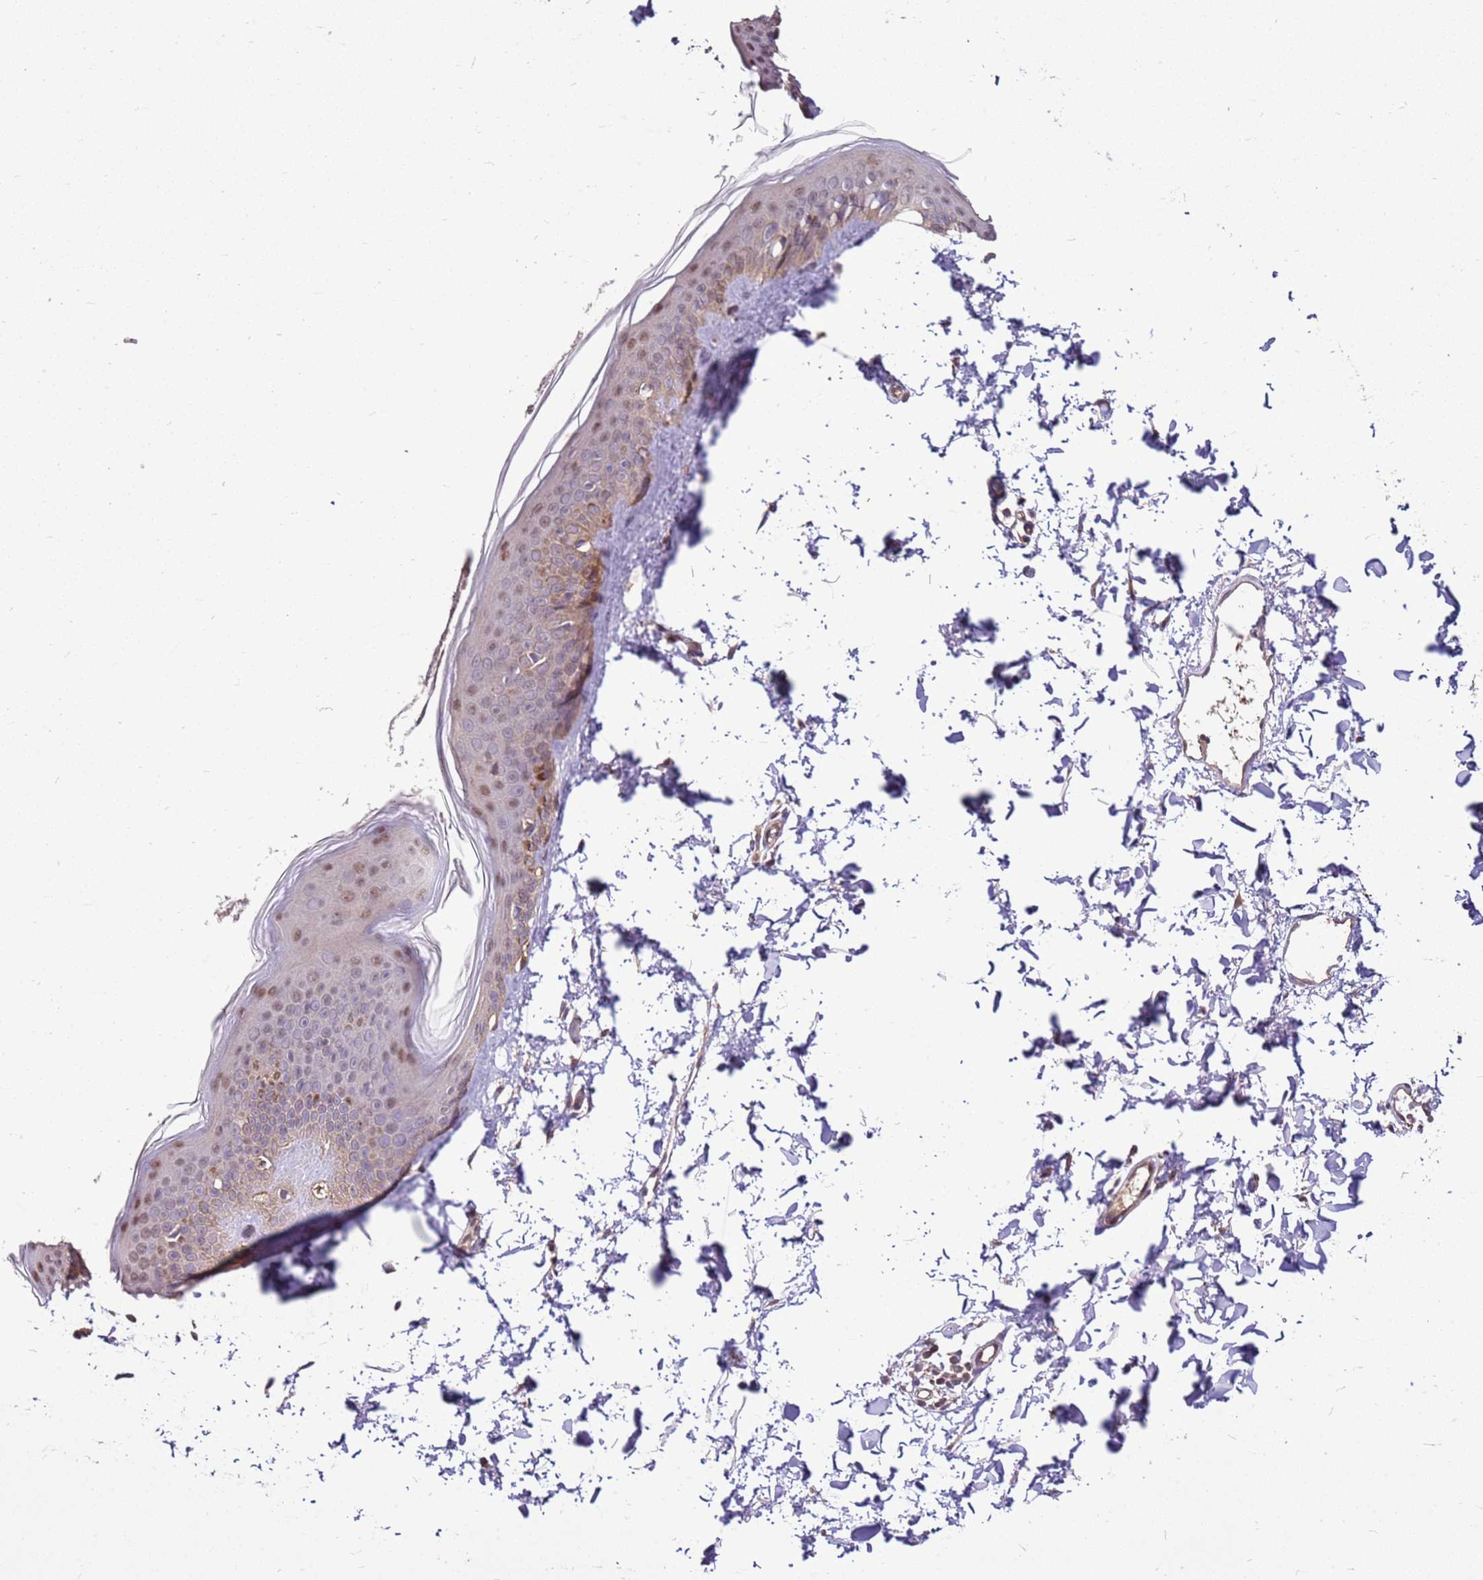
{"staining": {"intensity": "weak", "quantity": ">75%", "location": "cytoplasmic/membranous"}, "tissue": "skin", "cell_type": "Fibroblasts", "image_type": "normal", "snomed": [{"axis": "morphology", "description": "Normal tissue, NOS"}, {"axis": "topography", "description": "Skin"}], "caption": "Fibroblasts exhibit weak cytoplasmic/membranous positivity in approximately >75% of cells in benign skin.", "gene": "BBS5", "patient": {"sex": "female", "age": 58}}